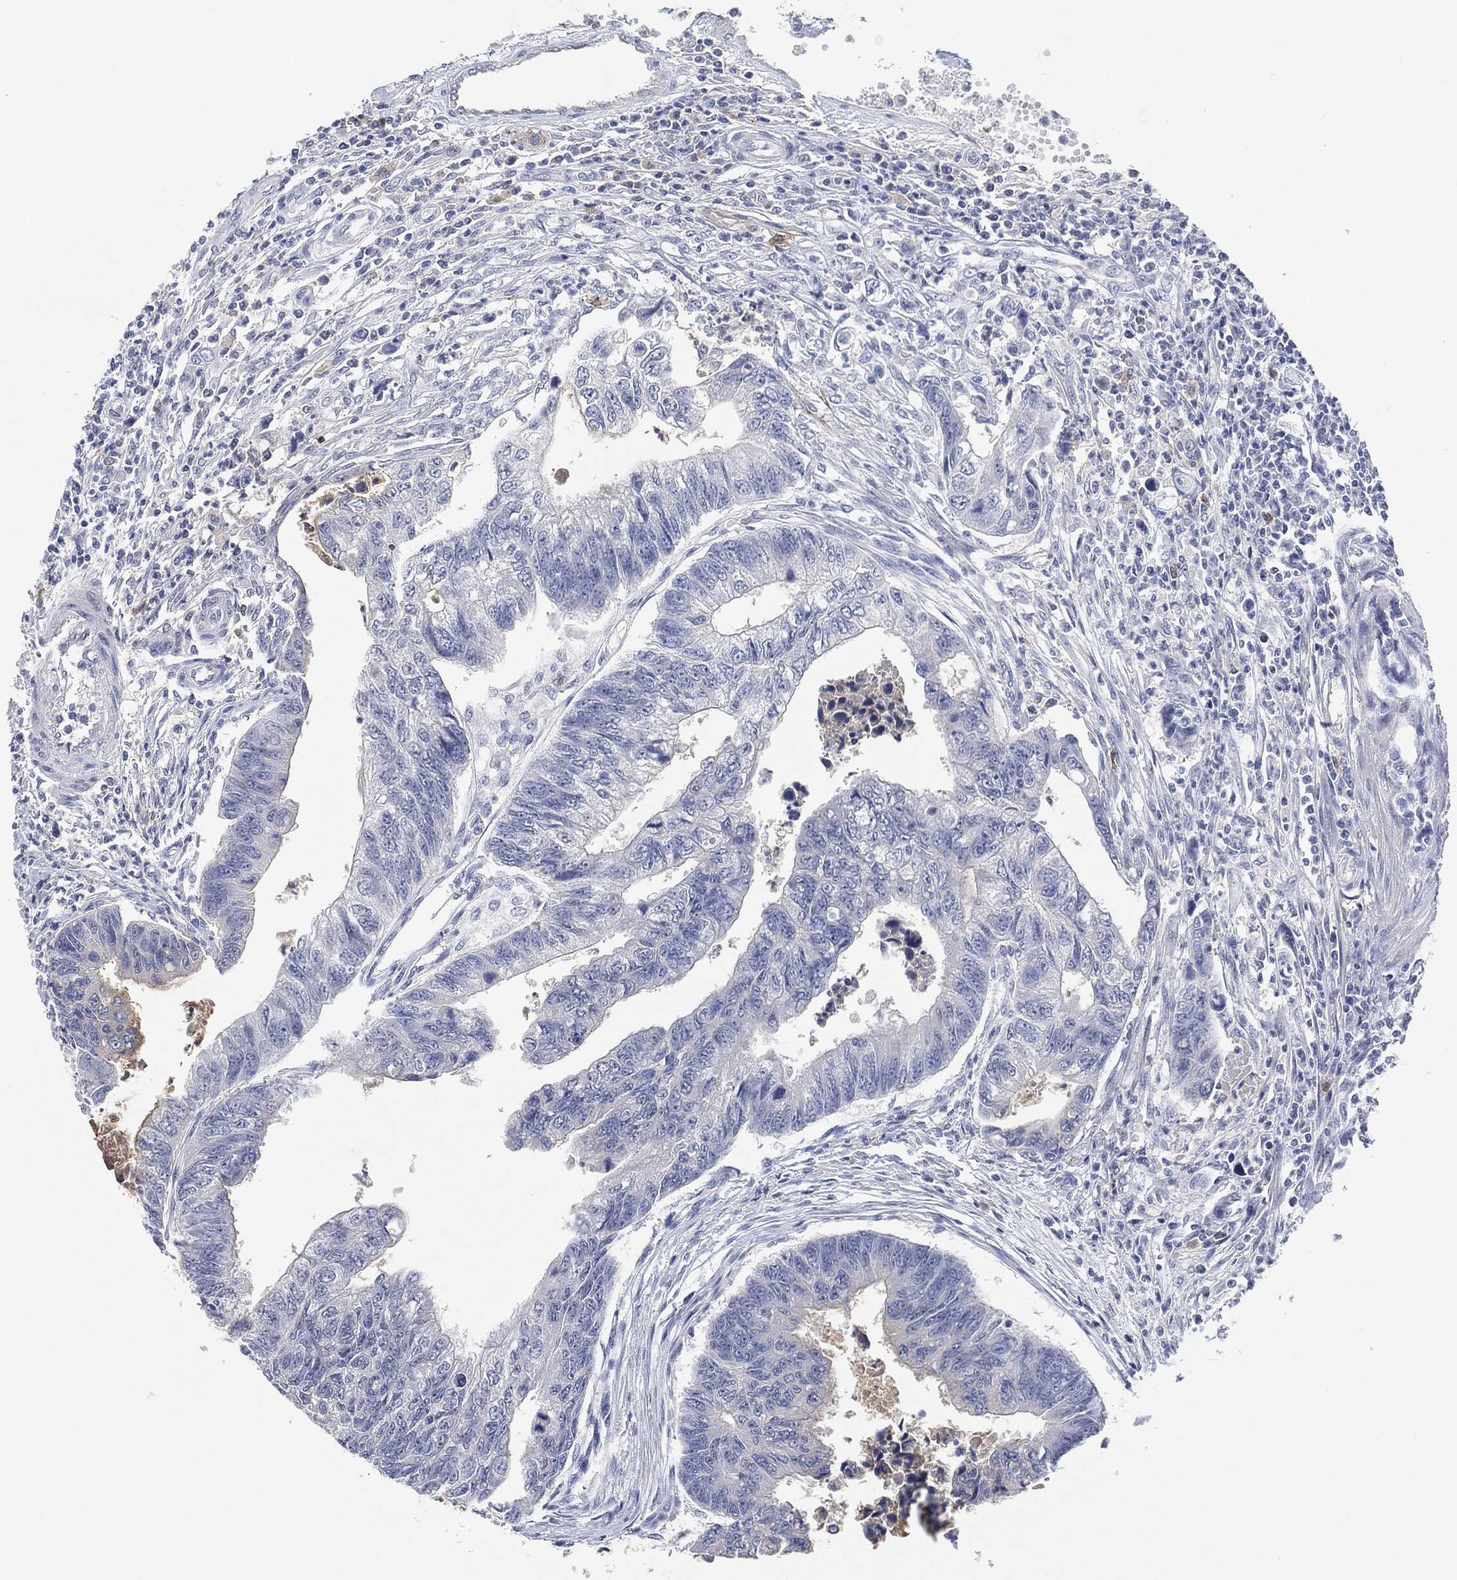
{"staining": {"intensity": "negative", "quantity": "none", "location": "none"}, "tissue": "colorectal cancer", "cell_type": "Tumor cells", "image_type": "cancer", "snomed": [{"axis": "morphology", "description": "Adenocarcinoma, NOS"}, {"axis": "topography", "description": "Colon"}], "caption": "Tumor cells show no significant protein staining in colorectal adenocarcinoma.", "gene": "NTRK1", "patient": {"sex": "female", "age": 65}}